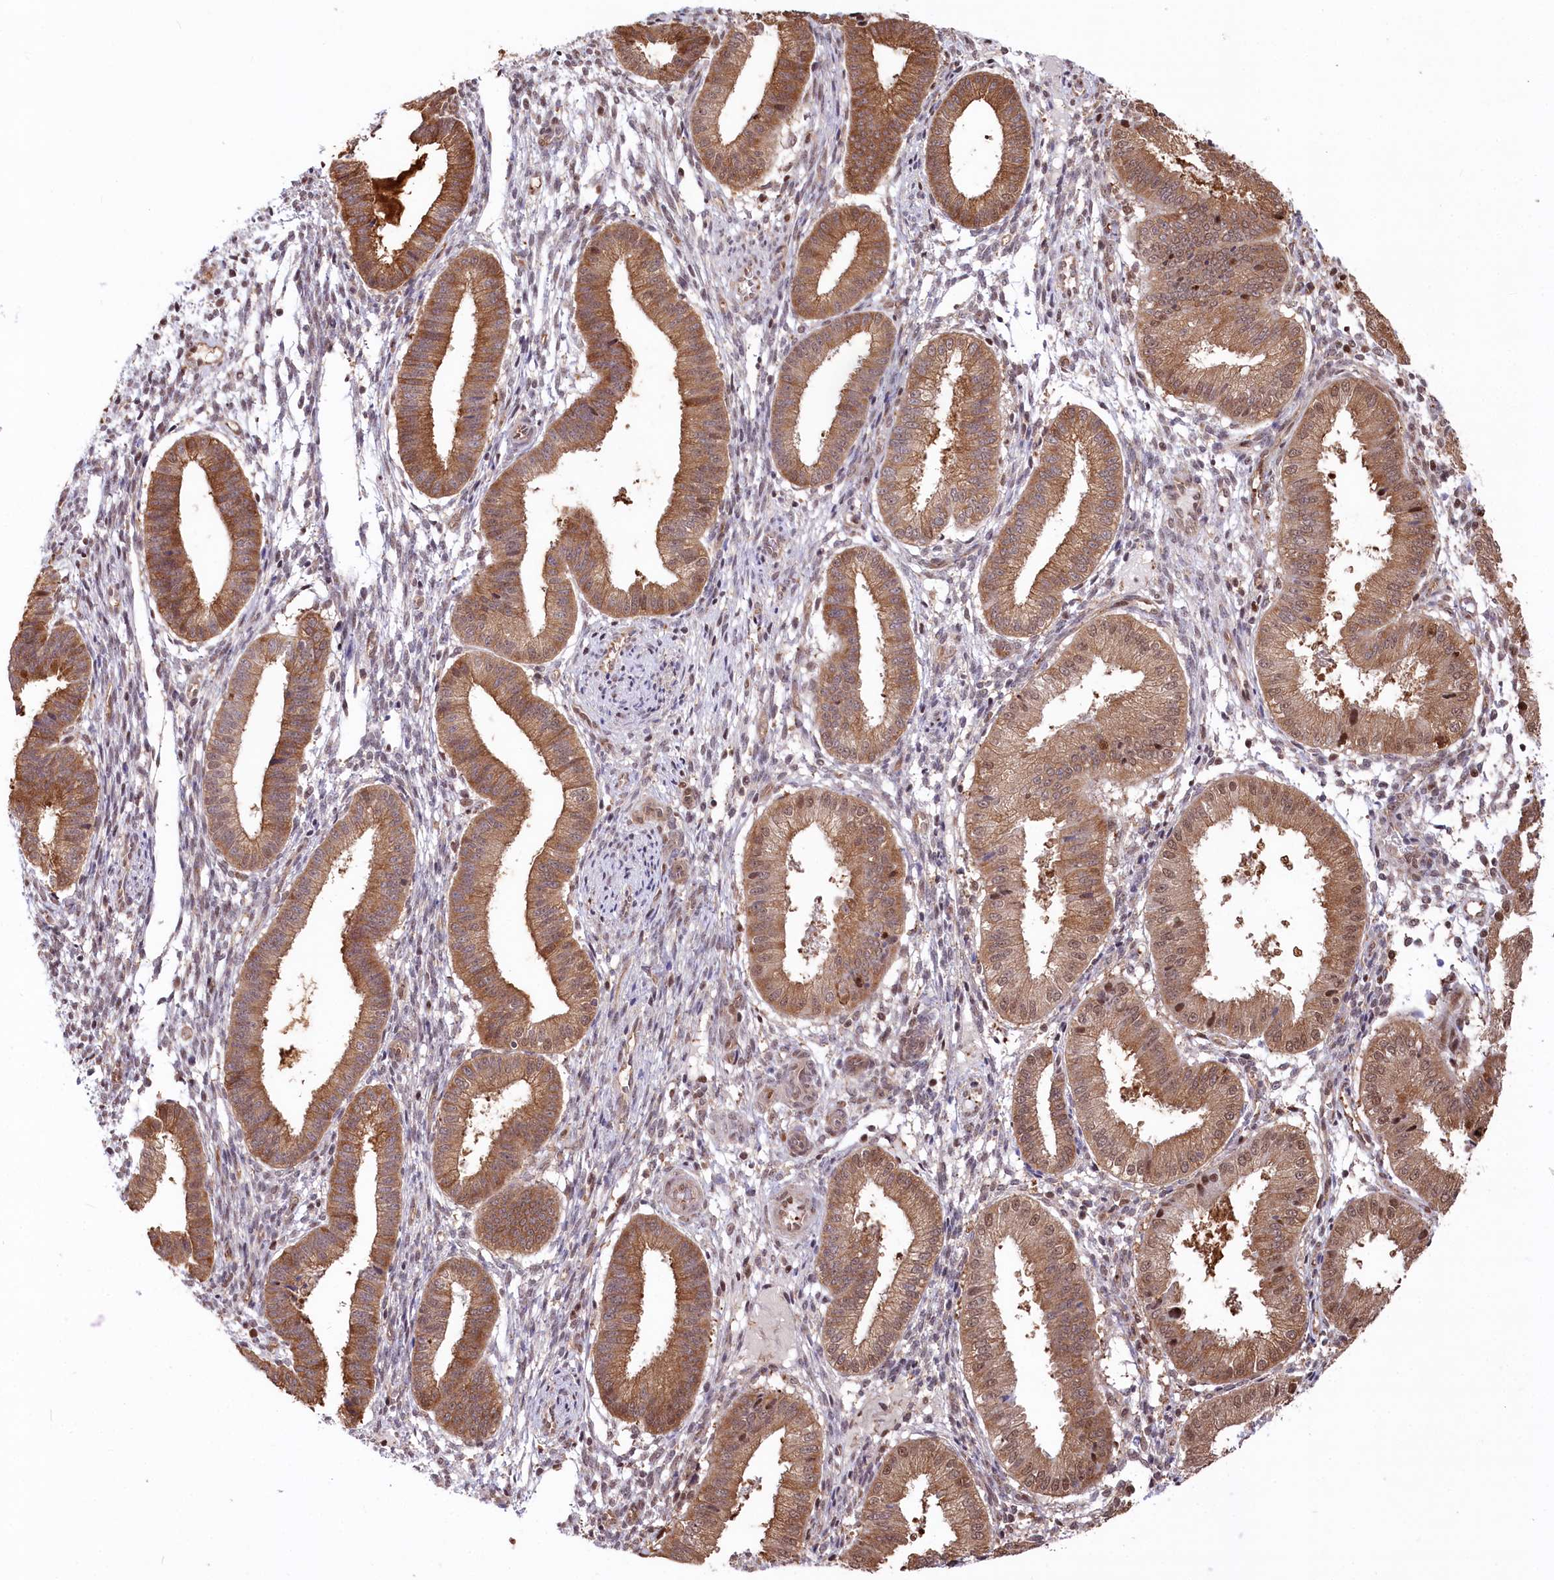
{"staining": {"intensity": "moderate", "quantity": "25%-75%", "location": "cytoplasmic/membranous,nuclear"}, "tissue": "endometrium", "cell_type": "Cells in endometrial stroma", "image_type": "normal", "snomed": [{"axis": "morphology", "description": "Normal tissue, NOS"}, {"axis": "topography", "description": "Endometrium"}], "caption": "Benign endometrium was stained to show a protein in brown. There is medium levels of moderate cytoplasmic/membranous,nuclear expression in about 25%-75% of cells in endometrial stroma.", "gene": "PSMA1", "patient": {"sex": "female", "age": 39}}